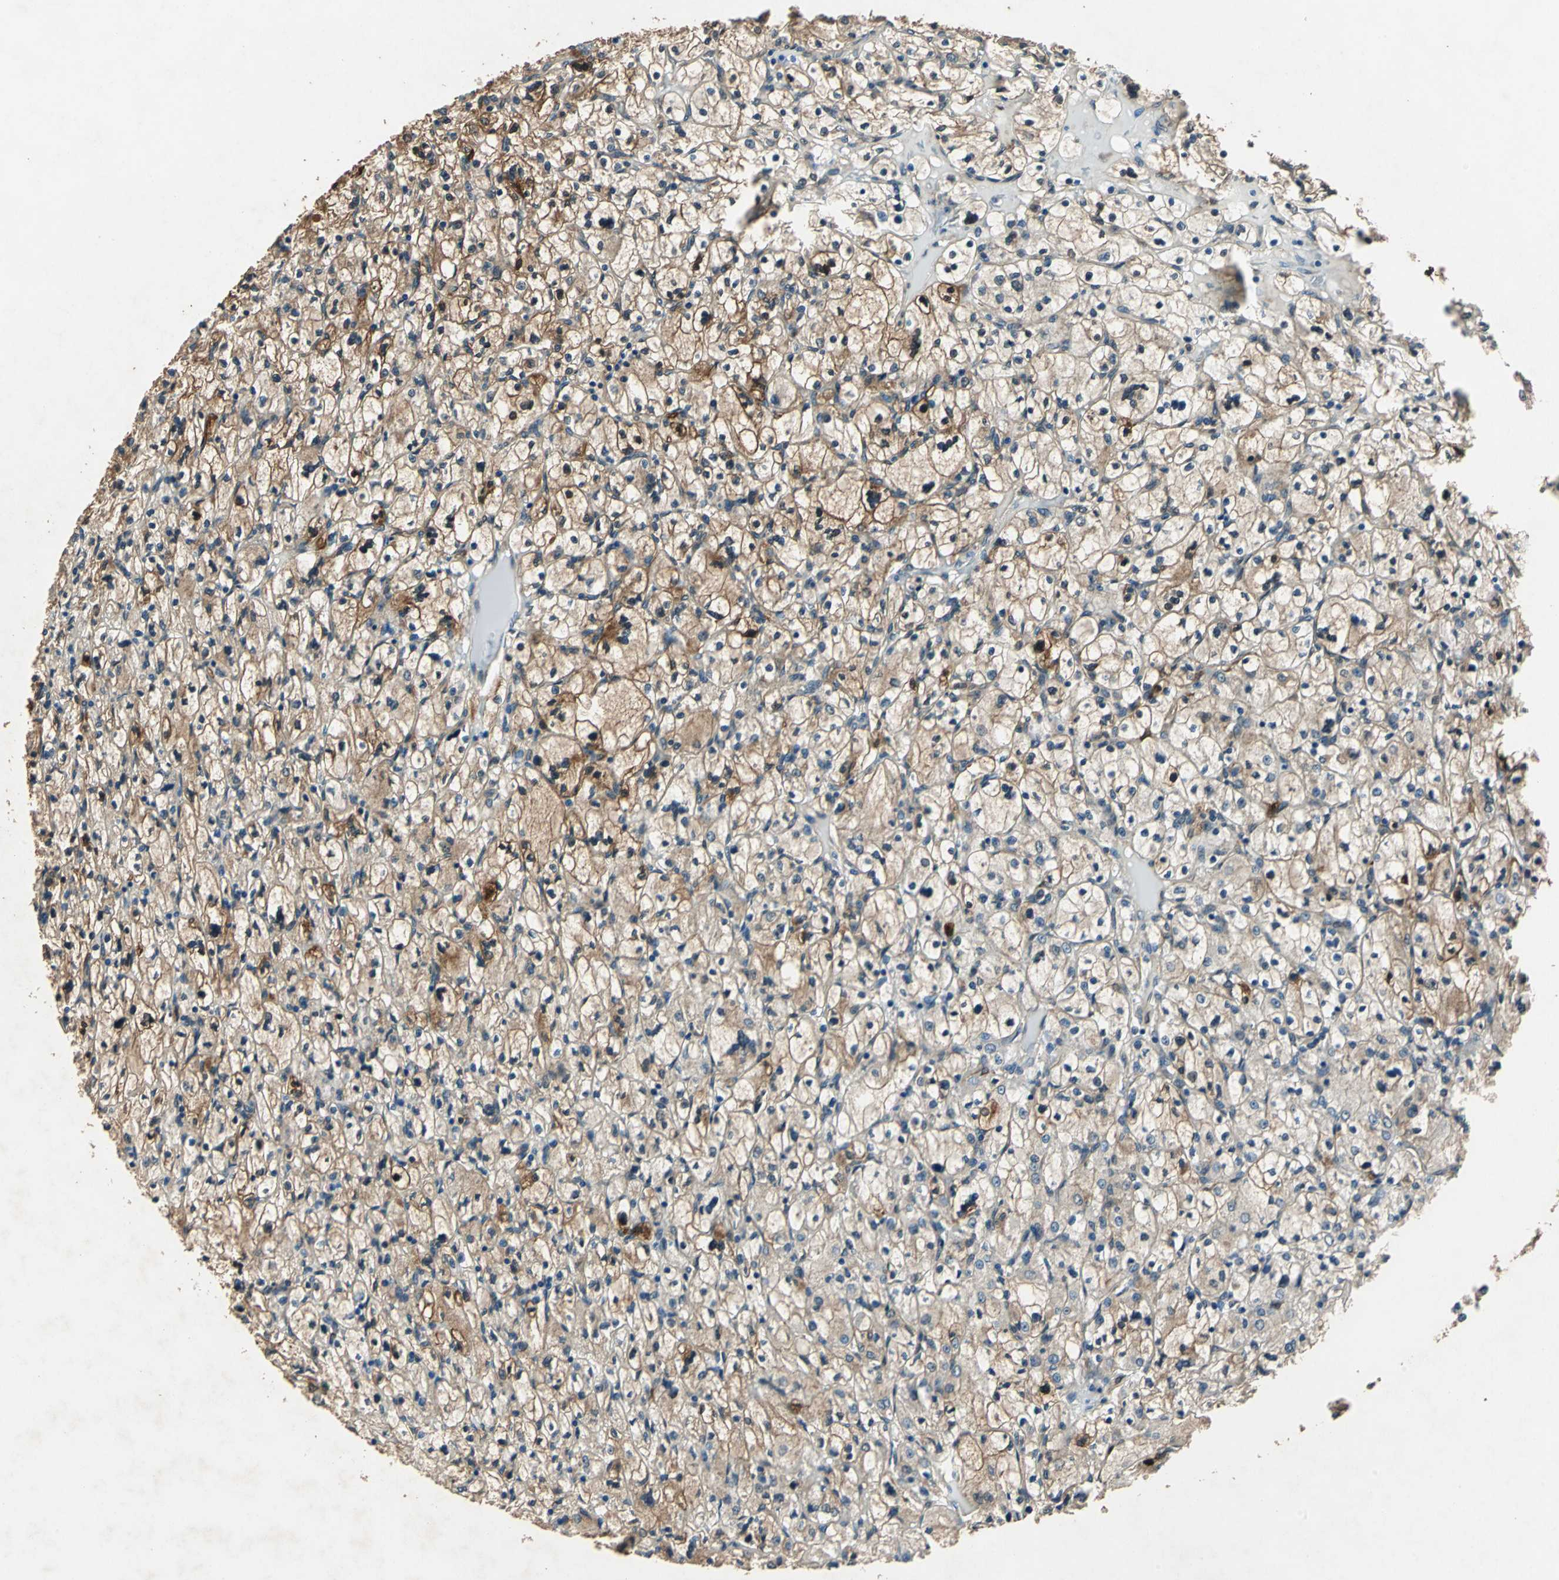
{"staining": {"intensity": "moderate", "quantity": ">75%", "location": "cytoplasmic/membranous,nuclear"}, "tissue": "renal cancer", "cell_type": "Tumor cells", "image_type": "cancer", "snomed": [{"axis": "morphology", "description": "Adenocarcinoma, NOS"}, {"axis": "topography", "description": "Kidney"}], "caption": "Tumor cells reveal medium levels of moderate cytoplasmic/membranous and nuclear expression in approximately >75% of cells in adenocarcinoma (renal). The staining is performed using DAB (3,3'-diaminobenzidine) brown chromogen to label protein expression. The nuclei are counter-stained blue using hematoxylin.", "gene": "RRM2B", "patient": {"sex": "female", "age": 83}}